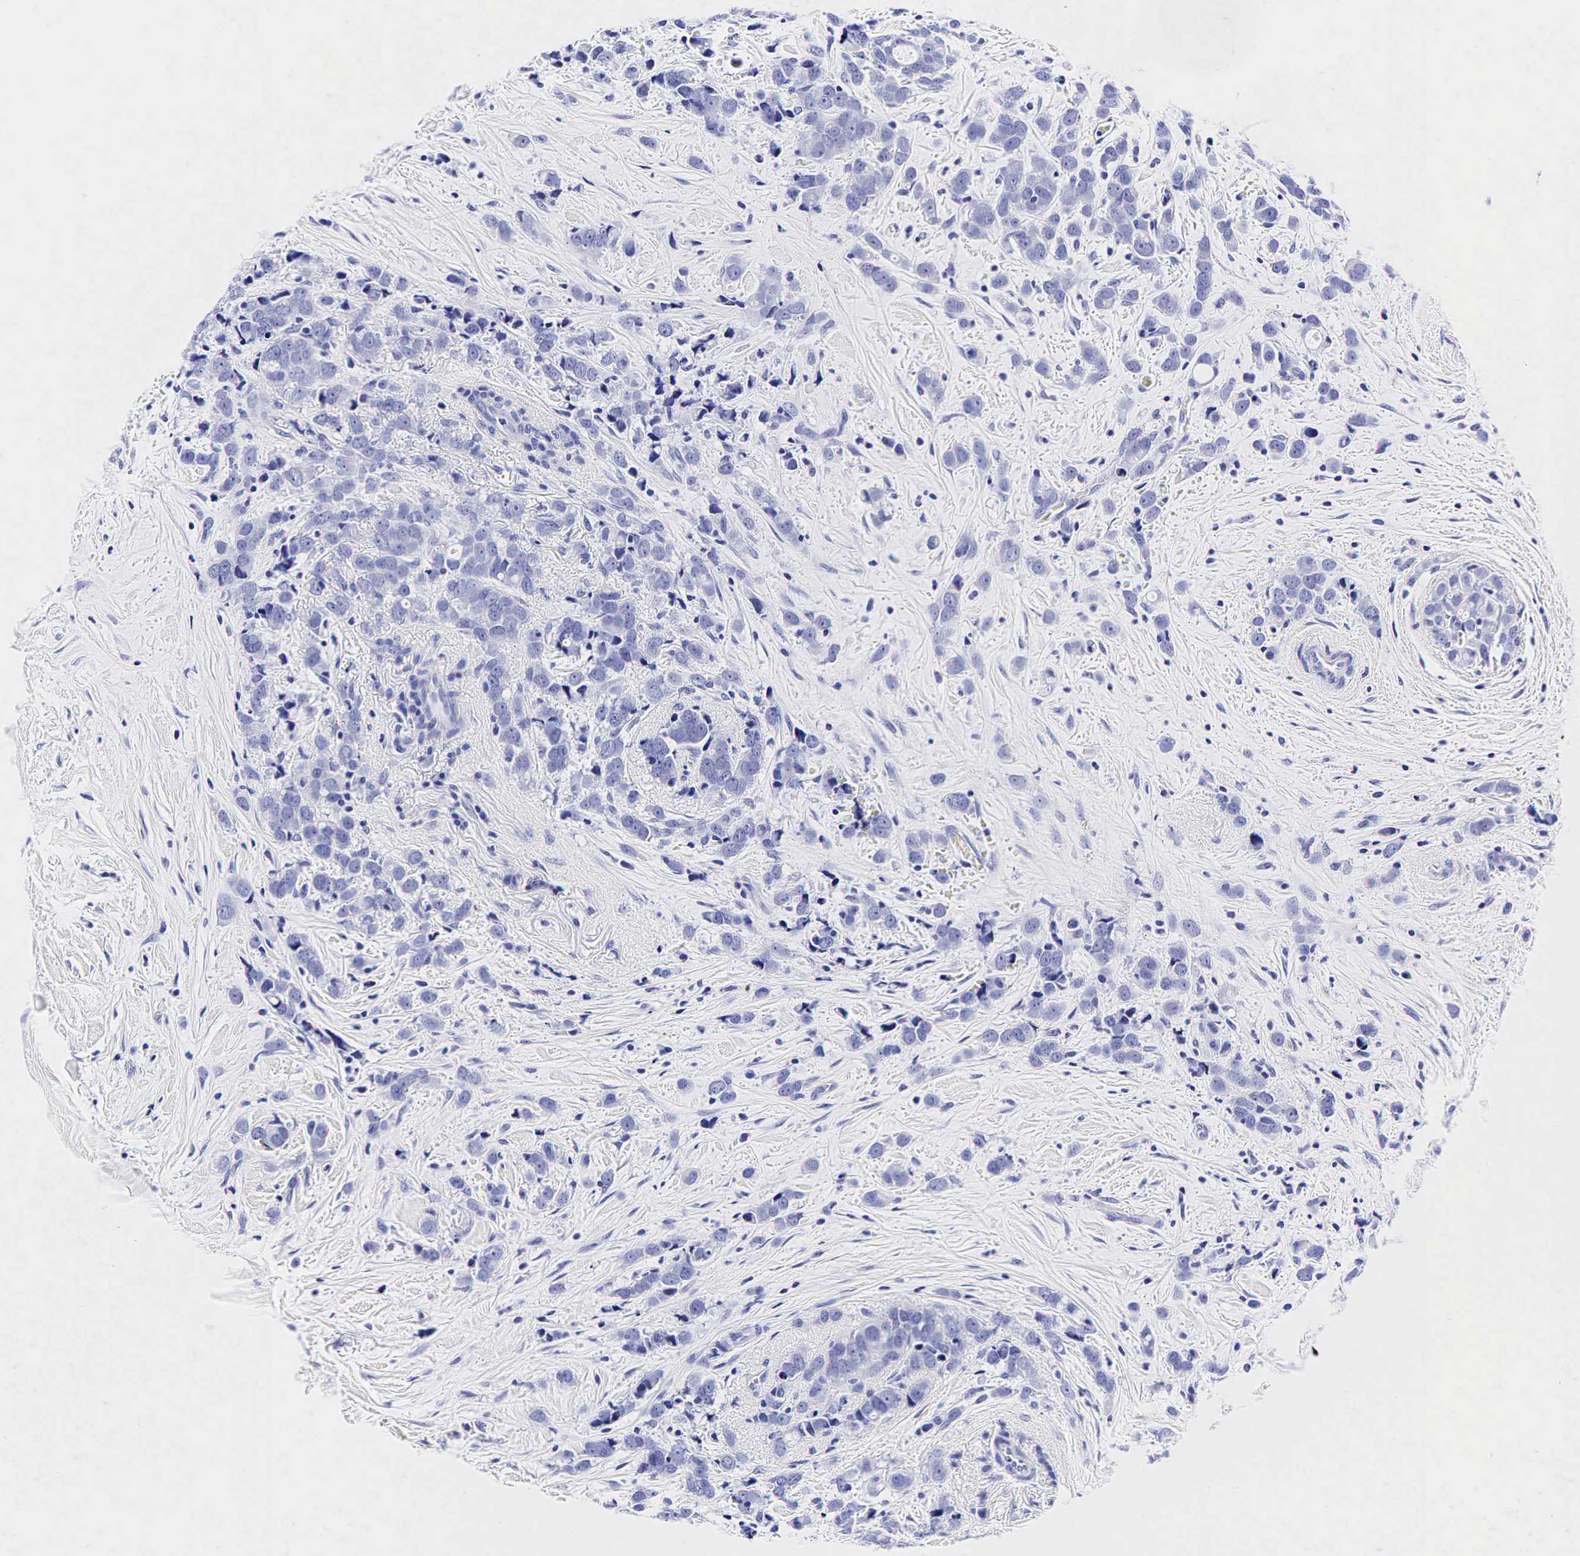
{"staining": {"intensity": "negative", "quantity": "none", "location": "none"}, "tissue": "breast cancer", "cell_type": "Tumor cells", "image_type": "cancer", "snomed": [{"axis": "morphology", "description": "Lobular carcinoma"}, {"axis": "topography", "description": "Breast"}], "caption": "Immunohistochemistry (IHC) of lobular carcinoma (breast) reveals no staining in tumor cells. (DAB (3,3'-diaminobenzidine) IHC with hematoxylin counter stain).", "gene": "GCG", "patient": {"sex": "female", "age": 57}}